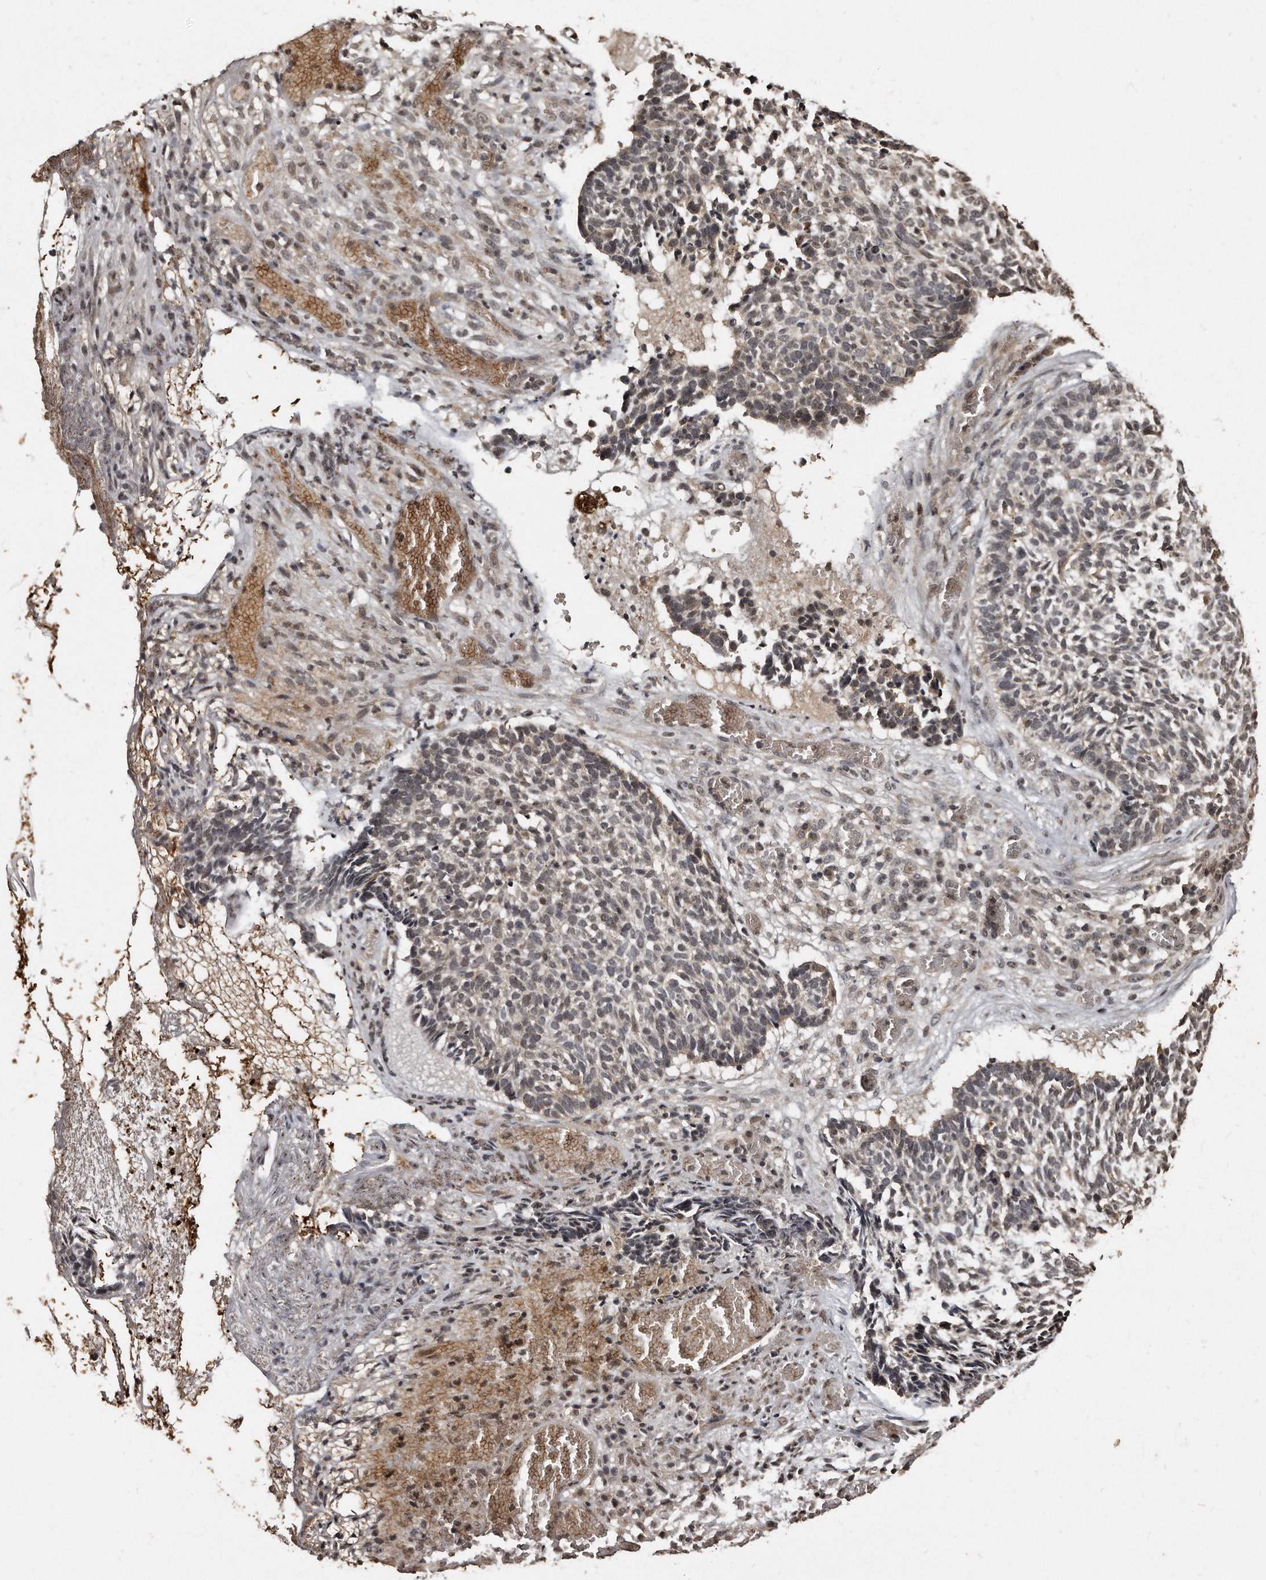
{"staining": {"intensity": "weak", "quantity": "<25%", "location": "cytoplasmic/membranous,nuclear"}, "tissue": "skin cancer", "cell_type": "Tumor cells", "image_type": "cancer", "snomed": [{"axis": "morphology", "description": "Basal cell carcinoma"}, {"axis": "topography", "description": "Skin"}], "caption": "This is an IHC micrograph of skin cancer. There is no positivity in tumor cells.", "gene": "TSHR", "patient": {"sex": "male", "age": 85}}